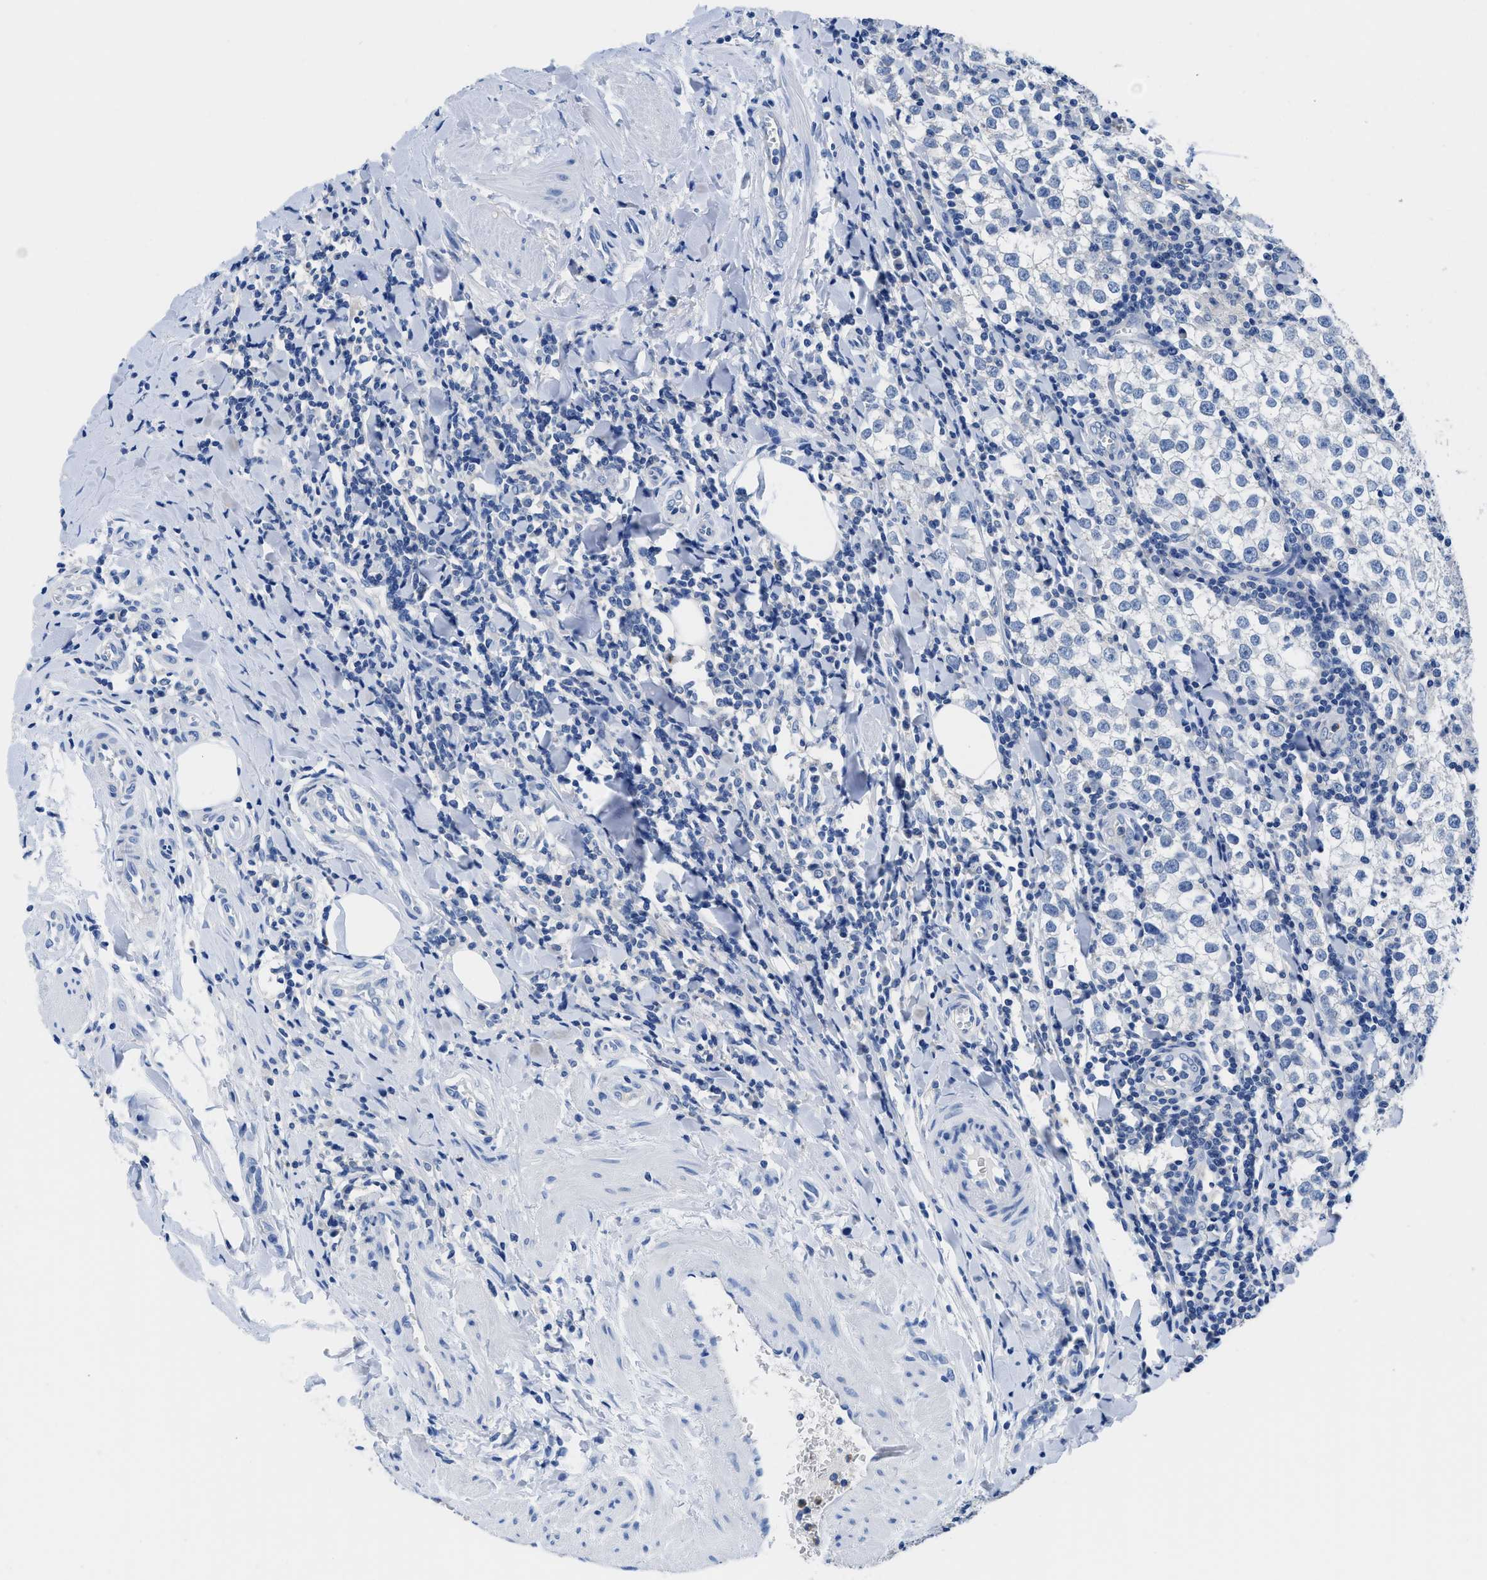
{"staining": {"intensity": "negative", "quantity": "none", "location": "none"}, "tissue": "testis cancer", "cell_type": "Tumor cells", "image_type": "cancer", "snomed": [{"axis": "morphology", "description": "Seminoma, NOS"}, {"axis": "morphology", "description": "Carcinoma, Embryonal, NOS"}, {"axis": "topography", "description": "Testis"}], "caption": "Tumor cells show no significant staining in testis seminoma.", "gene": "NEB", "patient": {"sex": "male", "age": 36}}